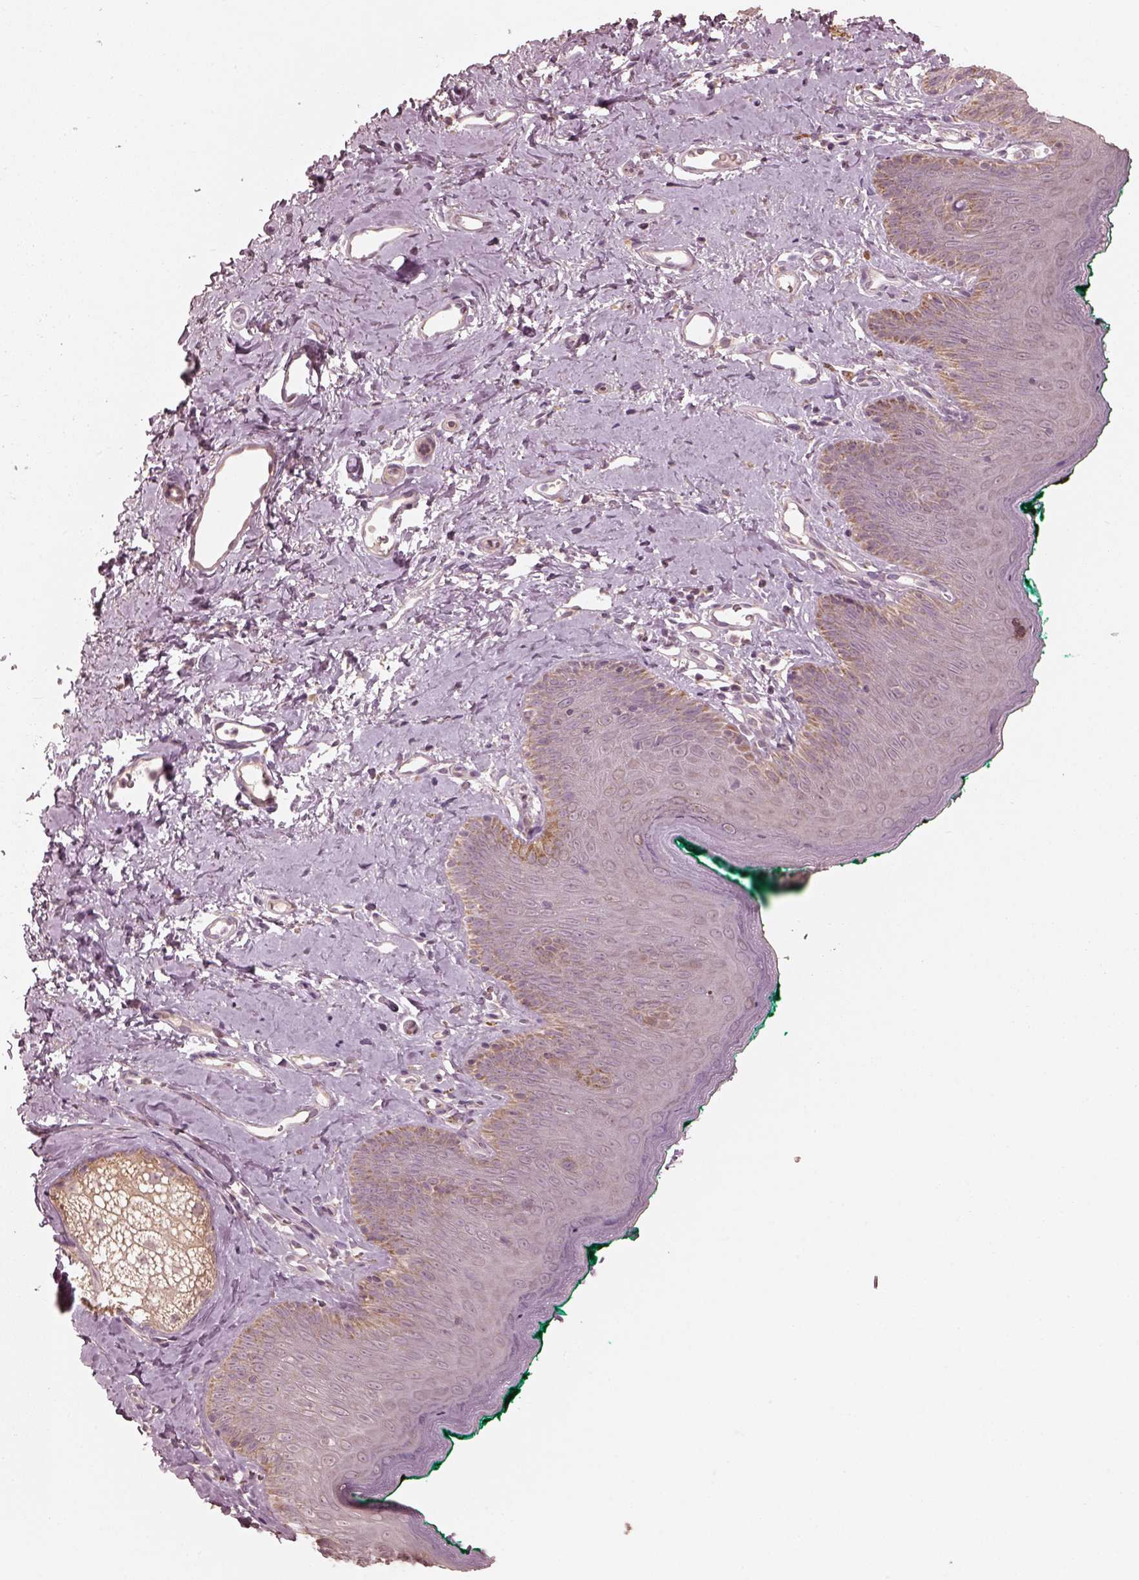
{"staining": {"intensity": "weak", "quantity": "<25%", "location": "cytoplasmic/membranous"}, "tissue": "skin", "cell_type": "Epidermal cells", "image_type": "normal", "snomed": [{"axis": "morphology", "description": "Normal tissue, NOS"}, {"axis": "topography", "description": "Vulva"}], "caption": "Immunohistochemical staining of benign skin displays no significant positivity in epidermal cells. The staining is performed using DAB (3,3'-diaminobenzidine) brown chromogen with nuclei counter-stained in using hematoxylin.", "gene": "SLC25A46", "patient": {"sex": "female", "age": 66}}